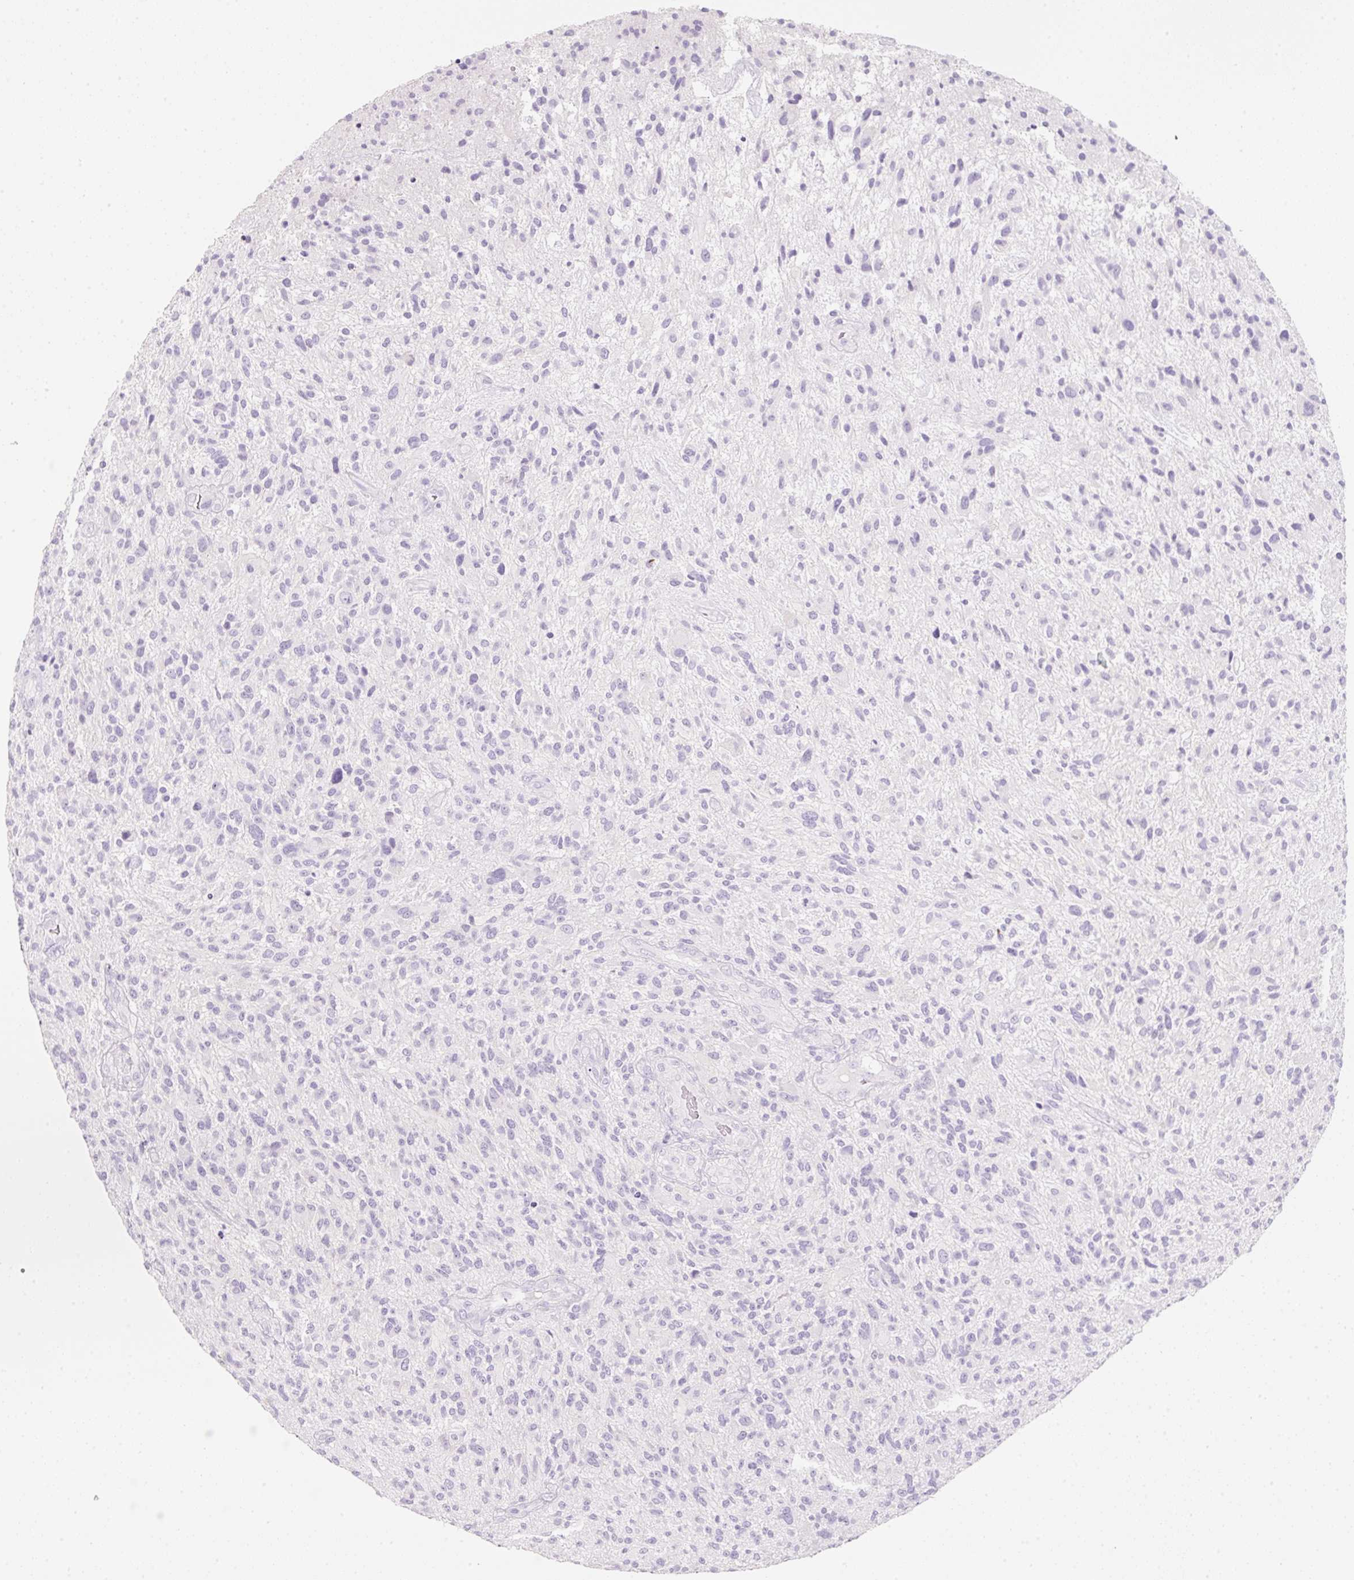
{"staining": {"intensity": "negative", "quantity": "none", "location": "none"}, "tissue": "glioma", "cell_type": "Tumor cells", "image_type": "cancer", "snomed": [{"axis": "morphology", "description": "Glioma, malignant, High grade"}, {"axis": "topography", "description": "Brain"}], "caption": "An image of human glioma is negative for staining in tumor cells. The staining is performed using DAB (3,3'-diaminobenzidine) brown chromogen with nuclei counter-stained in using hematoxylin.", "gene": "SLC2A2", "patient": {"sex": "male", "age": 47}}